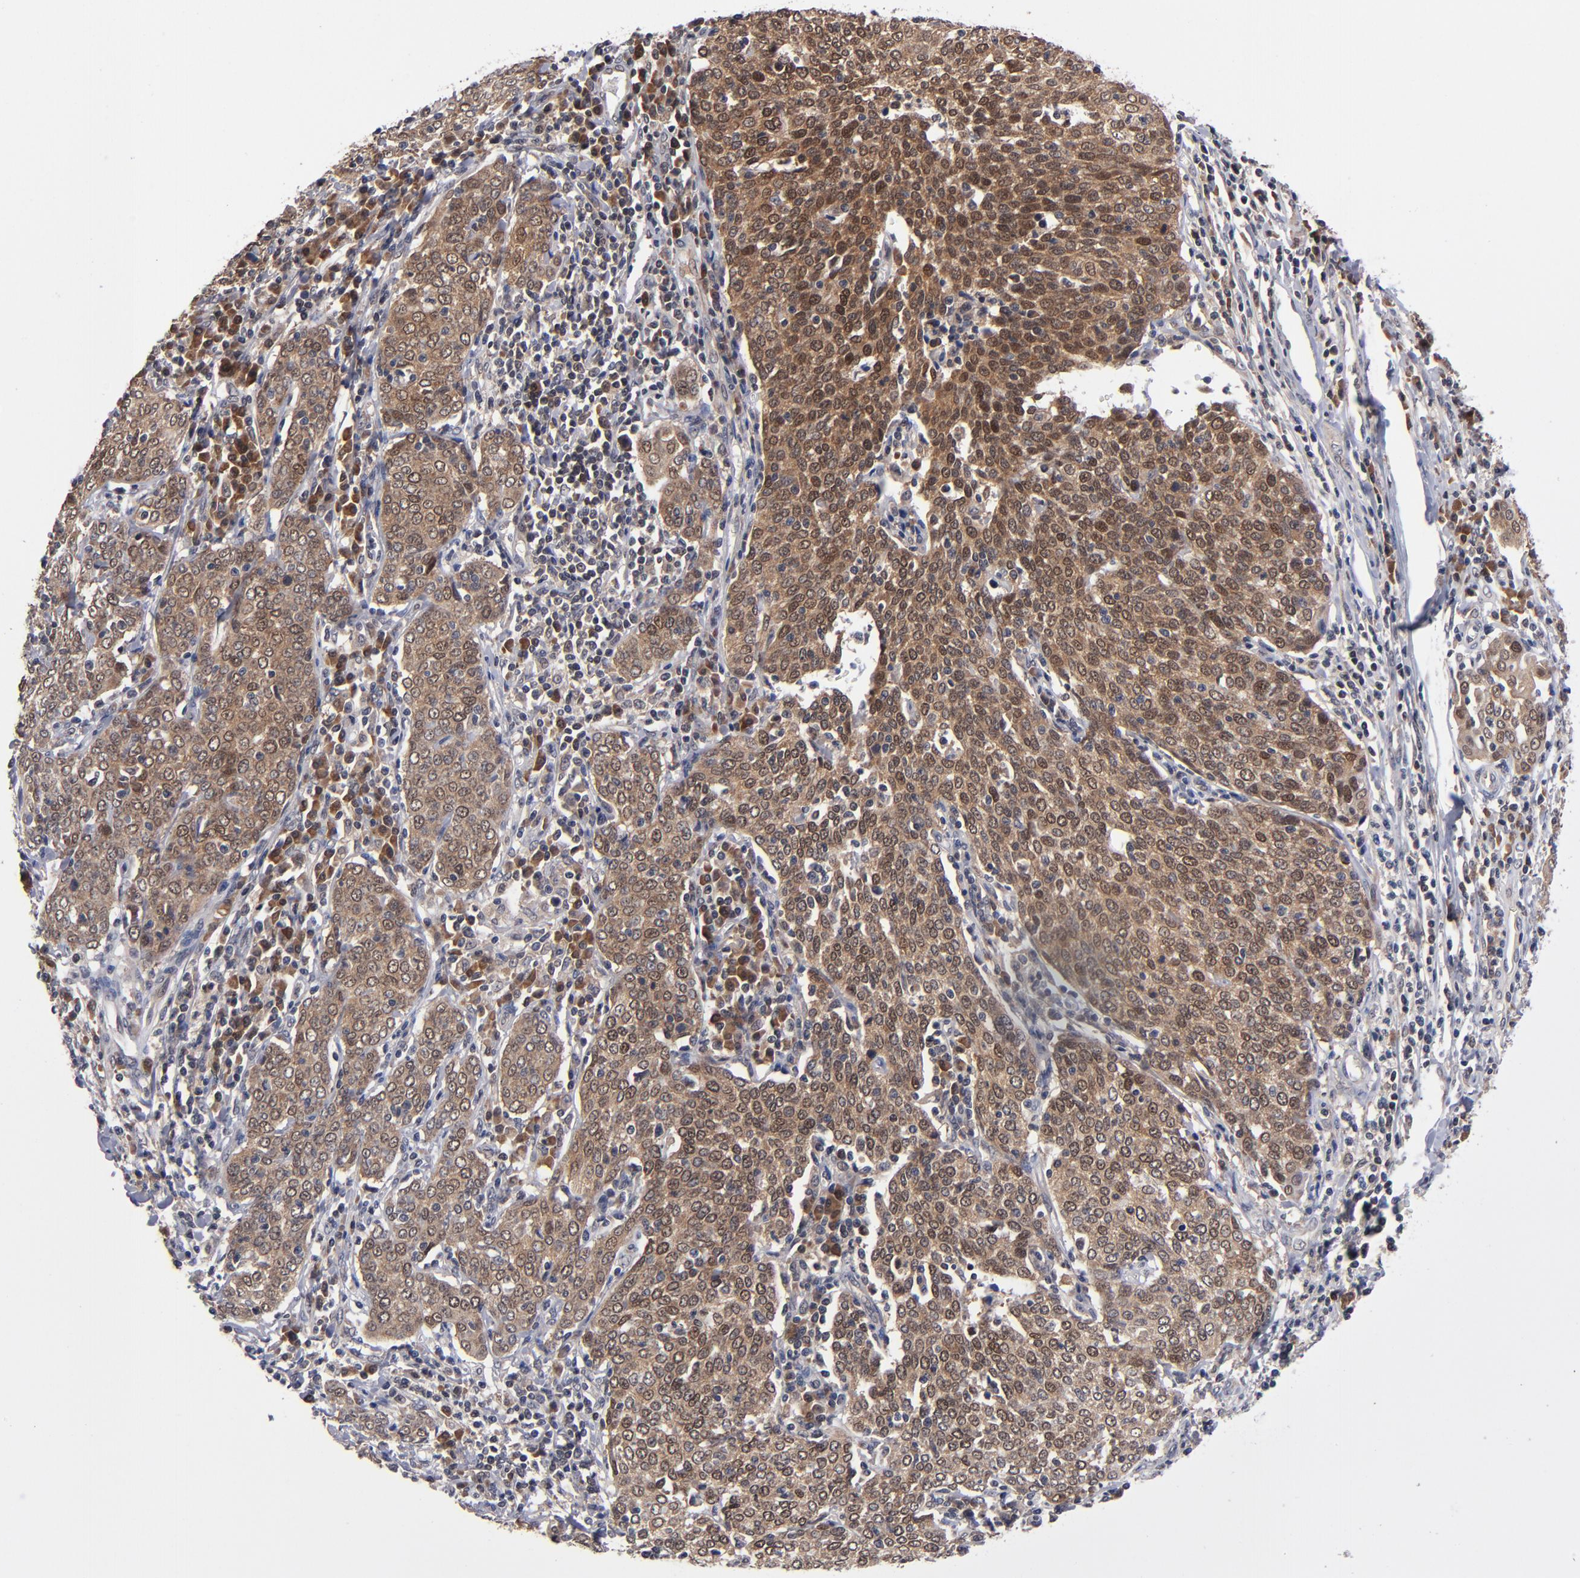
{"staining": {"intensity": "strong", "quantity": ">75%", "location": "cytoplasmic/membranous,nuclear"}, "tissue": "cervical cancer", "cell_type": "Tumor cells", "image_type": "cancer", "snomed": [{"axis": "morphology", "description": "Squamous cell carcinoma, NOS"}, {"axis": "topography", "description": "Cervix"}], "caption": "The micrograph exhibits immunohistochemical staining of cervical squamous cell carcinoma. There is strong cytoplasmic/membranous and nuclear staining is seen in approximately >75% of tumor cells.", "gene": "ALG13", "patient": {"sex": "female", "age": 40}}